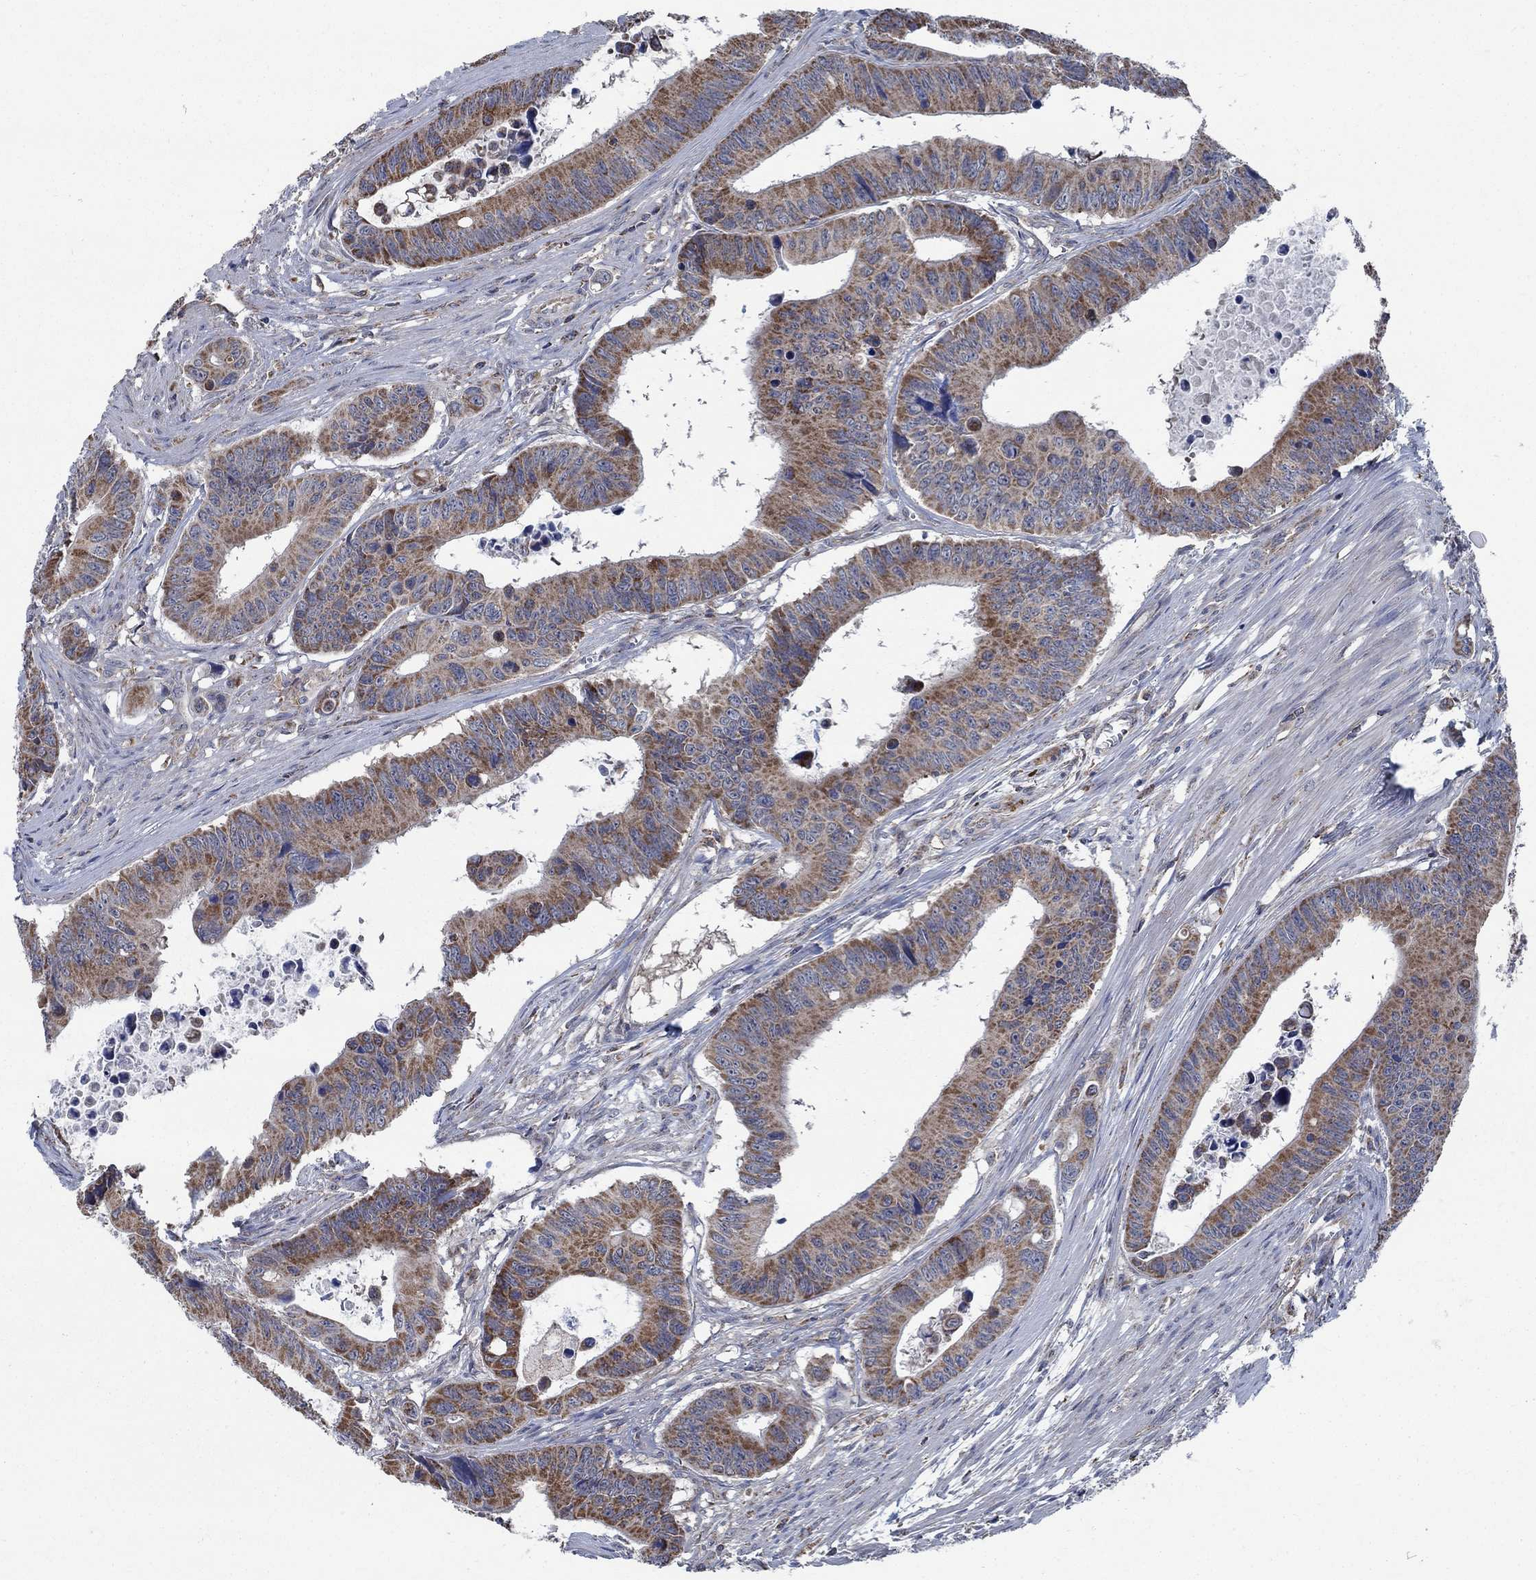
{"staining": {"intensity": "moderate", "quantity": "25%-75%", "location": "cytoplasmic/membranous"}, "tissue": "colorectal cancer", "cell_type": "Tumor cells", "image_type": "cancer", "snomed": [{"axis": "morphology", "description": "Adenocarcinoma, NOS"}, {"axis": "topography", "description": "Colon"}], "caption": "IHC histopathology image of neoplastic tissue: human colorectal adenocarcinoma stained using immunohistochemistry (IHC) displays medium levels of moderate protein expression localized specifically in the cytoplasmic/membranous of tumor cells, appearing as a cytoplasmic/membranous brown color.", "gene": "STXBP6", "patient": {"sex": "female", "age": 87}}